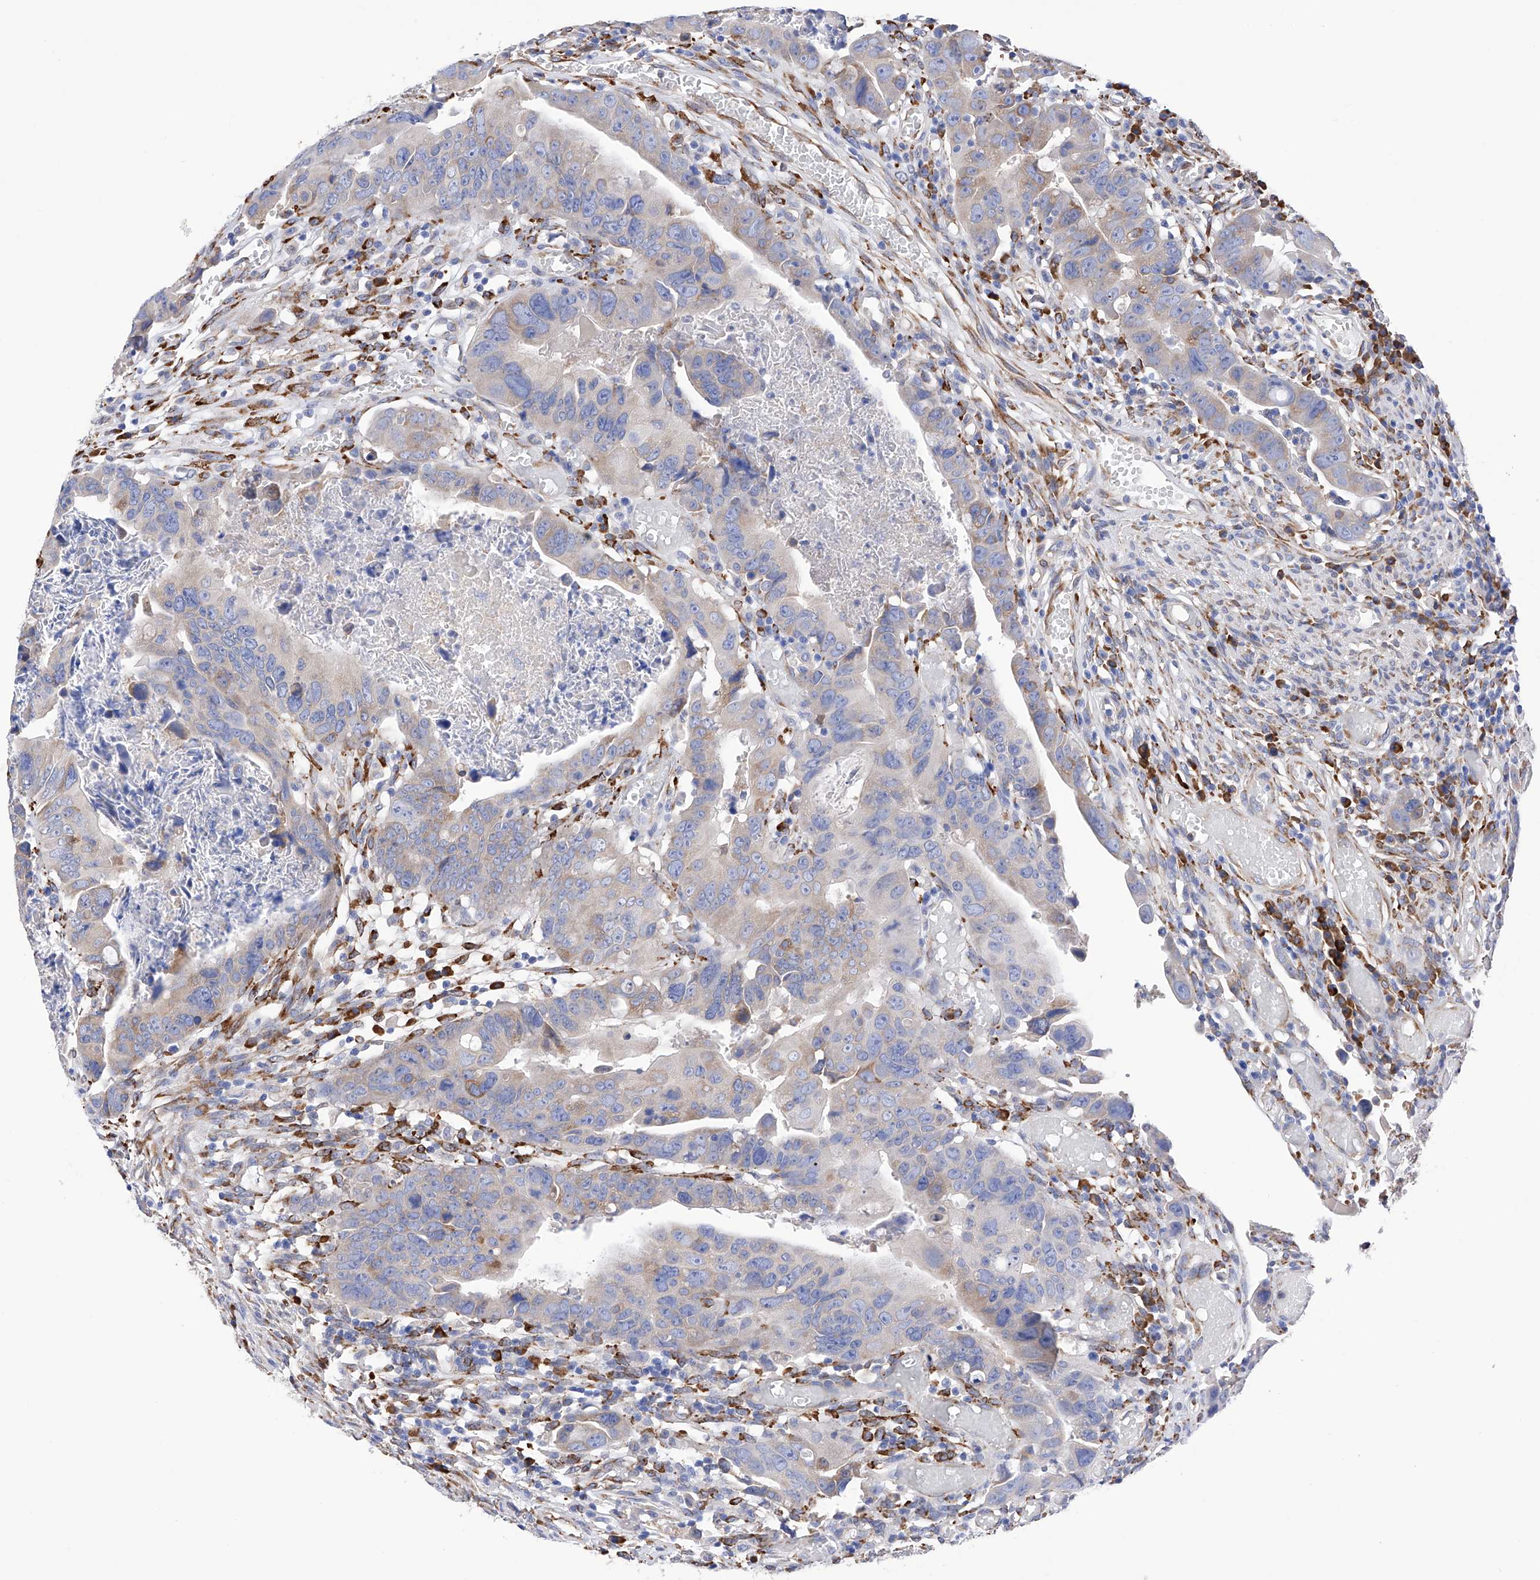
{"staining": {"intensity": "negative", "quantity": "none", "location": "none"}, "tissue": "colorectal cancer", "cell_type": "Tumor cells", "image_type": "cancer", "snomed": [{"axis": "morphology", "description": "Adenocarcinoma, NOS"}, {"axis": "topography", "description": "Rectum"}], "caption": "The immunohistochemistry micrograph has no significant expression in tumor cells of adenocarcinoma (colorectal) tissue.", "gene": "PDIA5", "patient": {"sex": "female", "age": 65}}